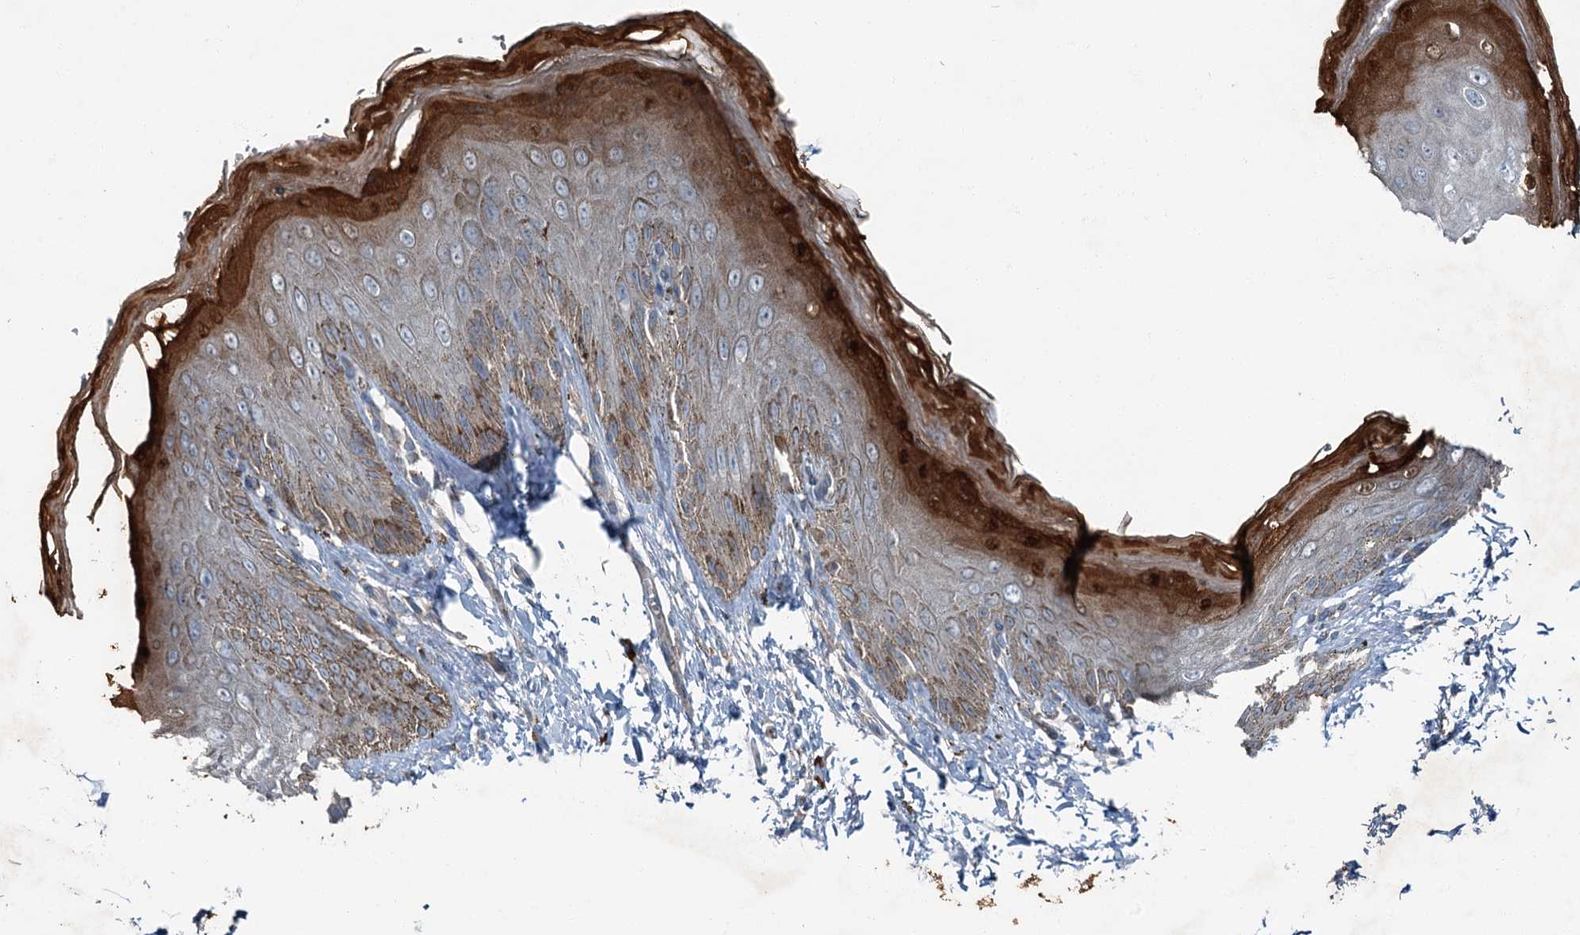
{"staining": {"intensity": "strong", "quantity": "<25%", "location": "cytoplasmic/membranous,nuclear"}, "tissue": "skin", "cell_type": "Epidermal cells", "image_type": "normal", "snomed": [{"axis": "morphology", "description": "Normal tissue, NOS"}, {"axis": "topography", "description": "Anal"}], "caption": "This photomicrograph displays immunohistochemistry (IHC) staining of benign skin, with medium strong cytoplasmic/membranous,nuclear expression in approximately <25% of epidermal cells.", "gene": "AXL", "patient": {"sex": "male", "age": 44}}